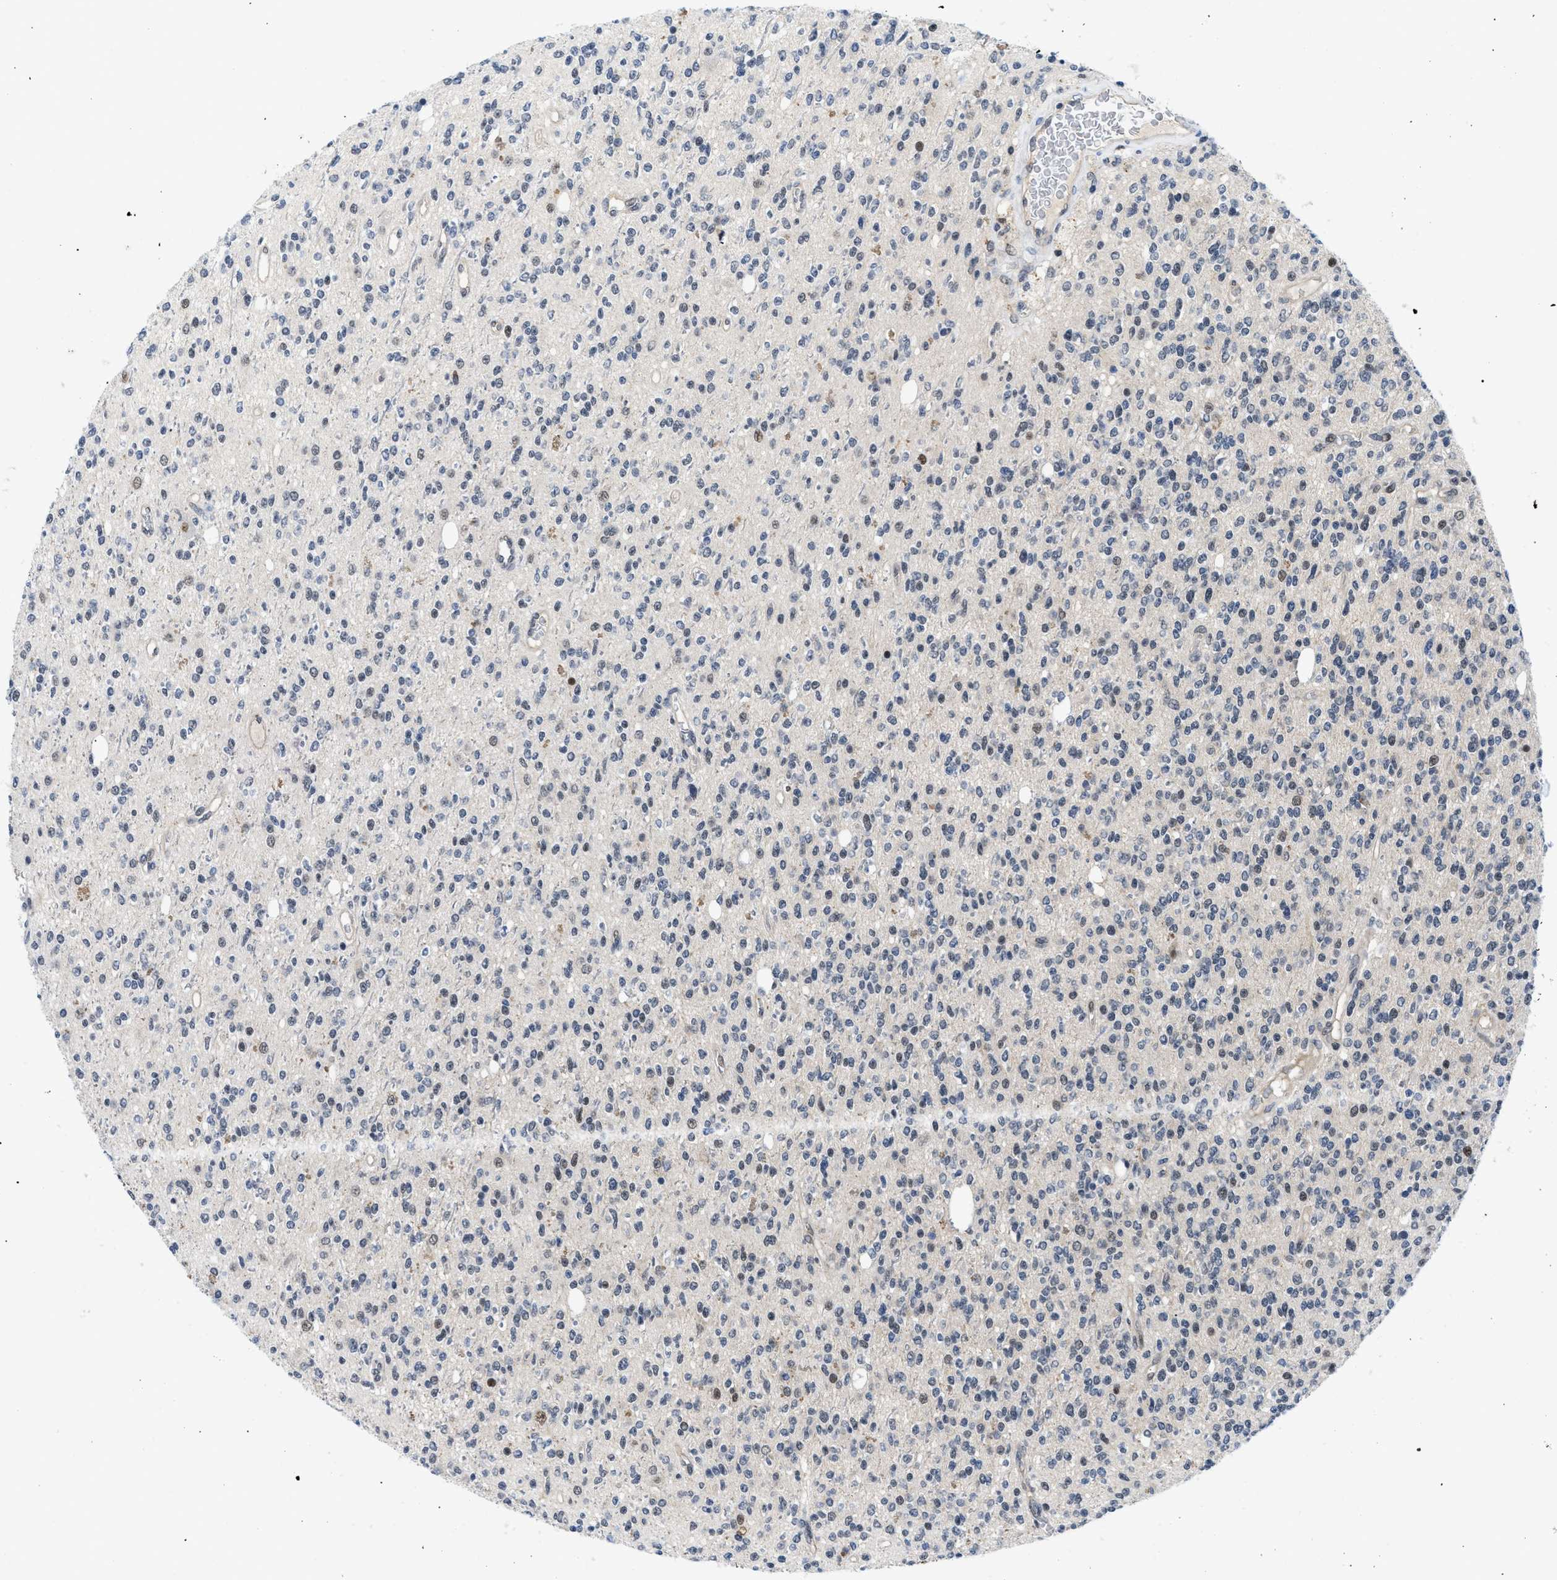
{"staining": {"intensity": "moderate", "quantity": "<25%", "location": "nuclear"}, "tissue": "glioma", "cell_type": "Tumor cells", "image_type": "cancer", "snomed": [{"axis": "morphology", "description": "Glioma, malignant, High grade"}, {"axis": "topography", "description": "Brain"}], "caption": "Human high-grade glioma (malignant) stained with a protein marker exhibits moderate staining in tumor cells.", "gene": "SLC29A2", "patient": {"sex": "male", "age": 34}}